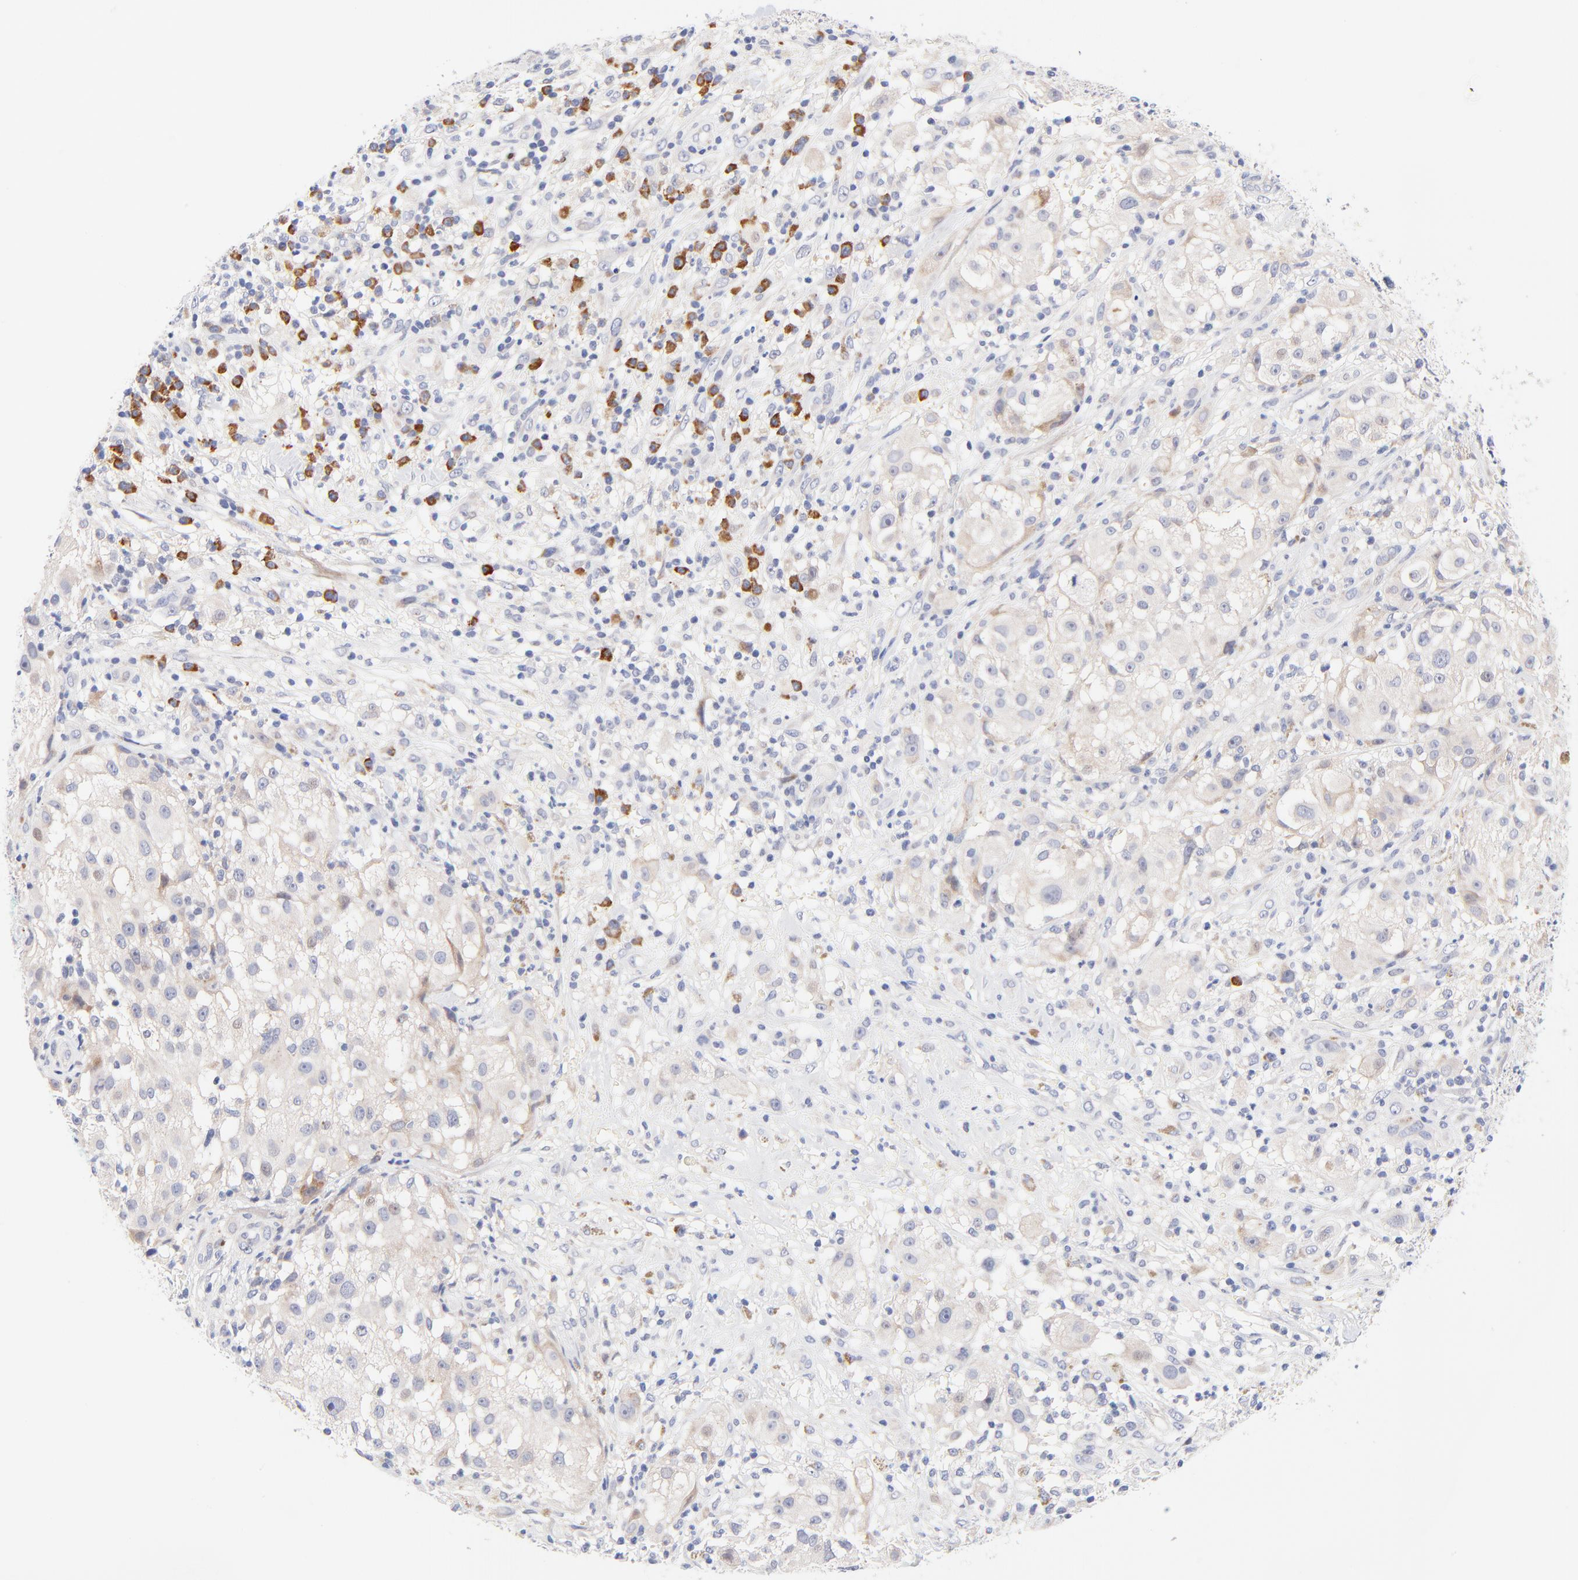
{"staining": {"intensity": "negative", "quantity": "none", "location": "none"}, "tissue": "melanoma", "cell_type": "Tumor cells", "image_type": "cancer", "snomed": [{"axis": "morphology", "description": "Necrosis, NOS"}, {"axis": "morphology", "description": "Malignant melanoma, NOS"}, {"axis": "topography", "description": "Skin"}], "caption": "A histopathology image of human malignant melanoma is negative for staining in tumor cells.", "gene": "AFF2", "patient": {"sex": "female", "age": 87}}